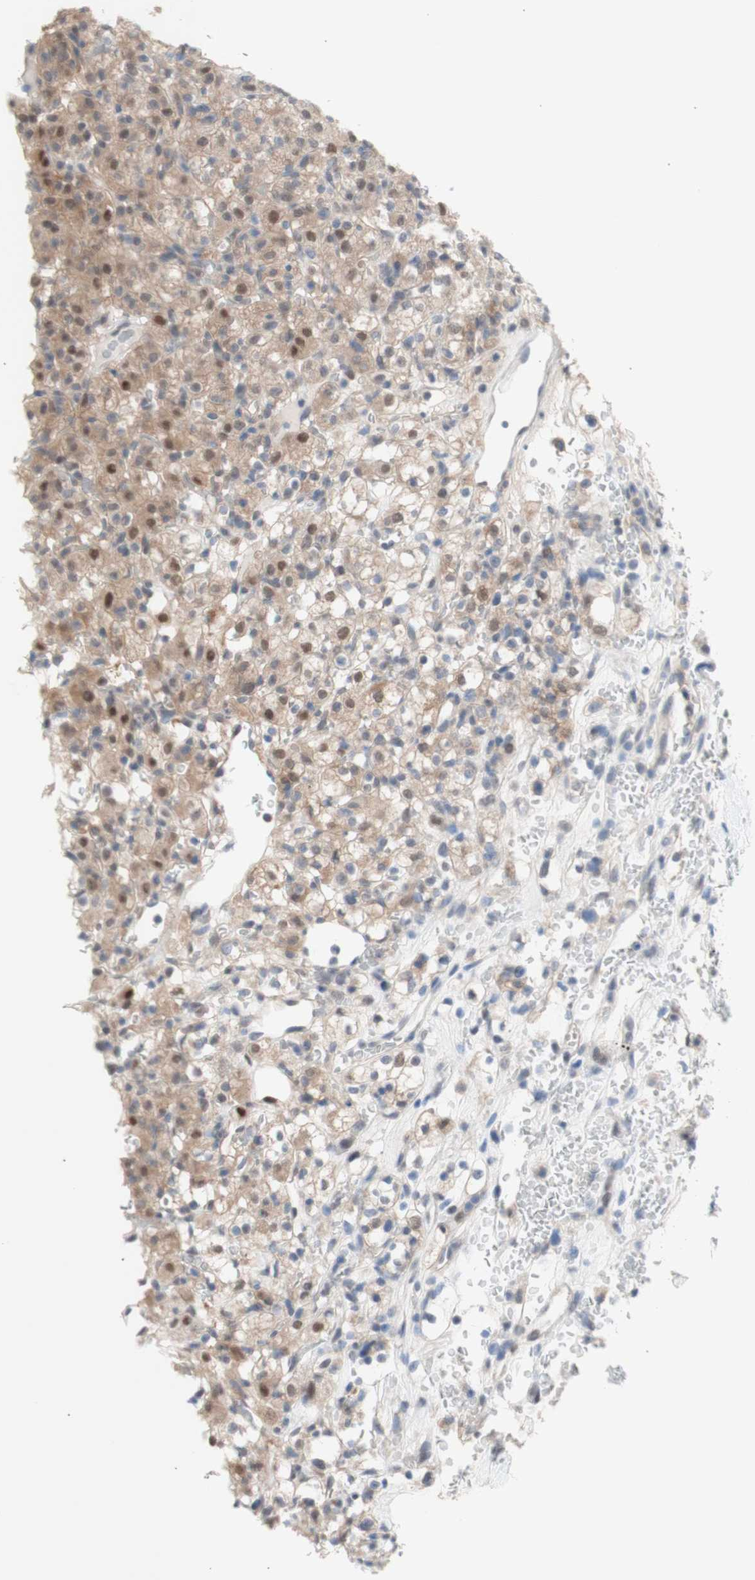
{"staining": {"intensity": "moderate", "quantity": "<25%", "location": "cytoplasmic/membranous,nuclear"}, "tissue": "renal cancer", "cell_type": "Tumor cells", "image_type": "cancer", "snomed": [{"axis": "morphology", "description": "Normal tissue, NOS"}, {"axis": "morphology", "description": "Adenocarcinoma, NOS"}, {"axis": "topography", "description": "Kidney"}], "caption": "Protein expression analysis of adenocarcinoma (renal) demonstrates moderate cytoplasmic/membranous and nuclear expression in about <25% of tumor cells.", "gene": "PRMT5", "patient": {"sex": "female", "age": 72}}